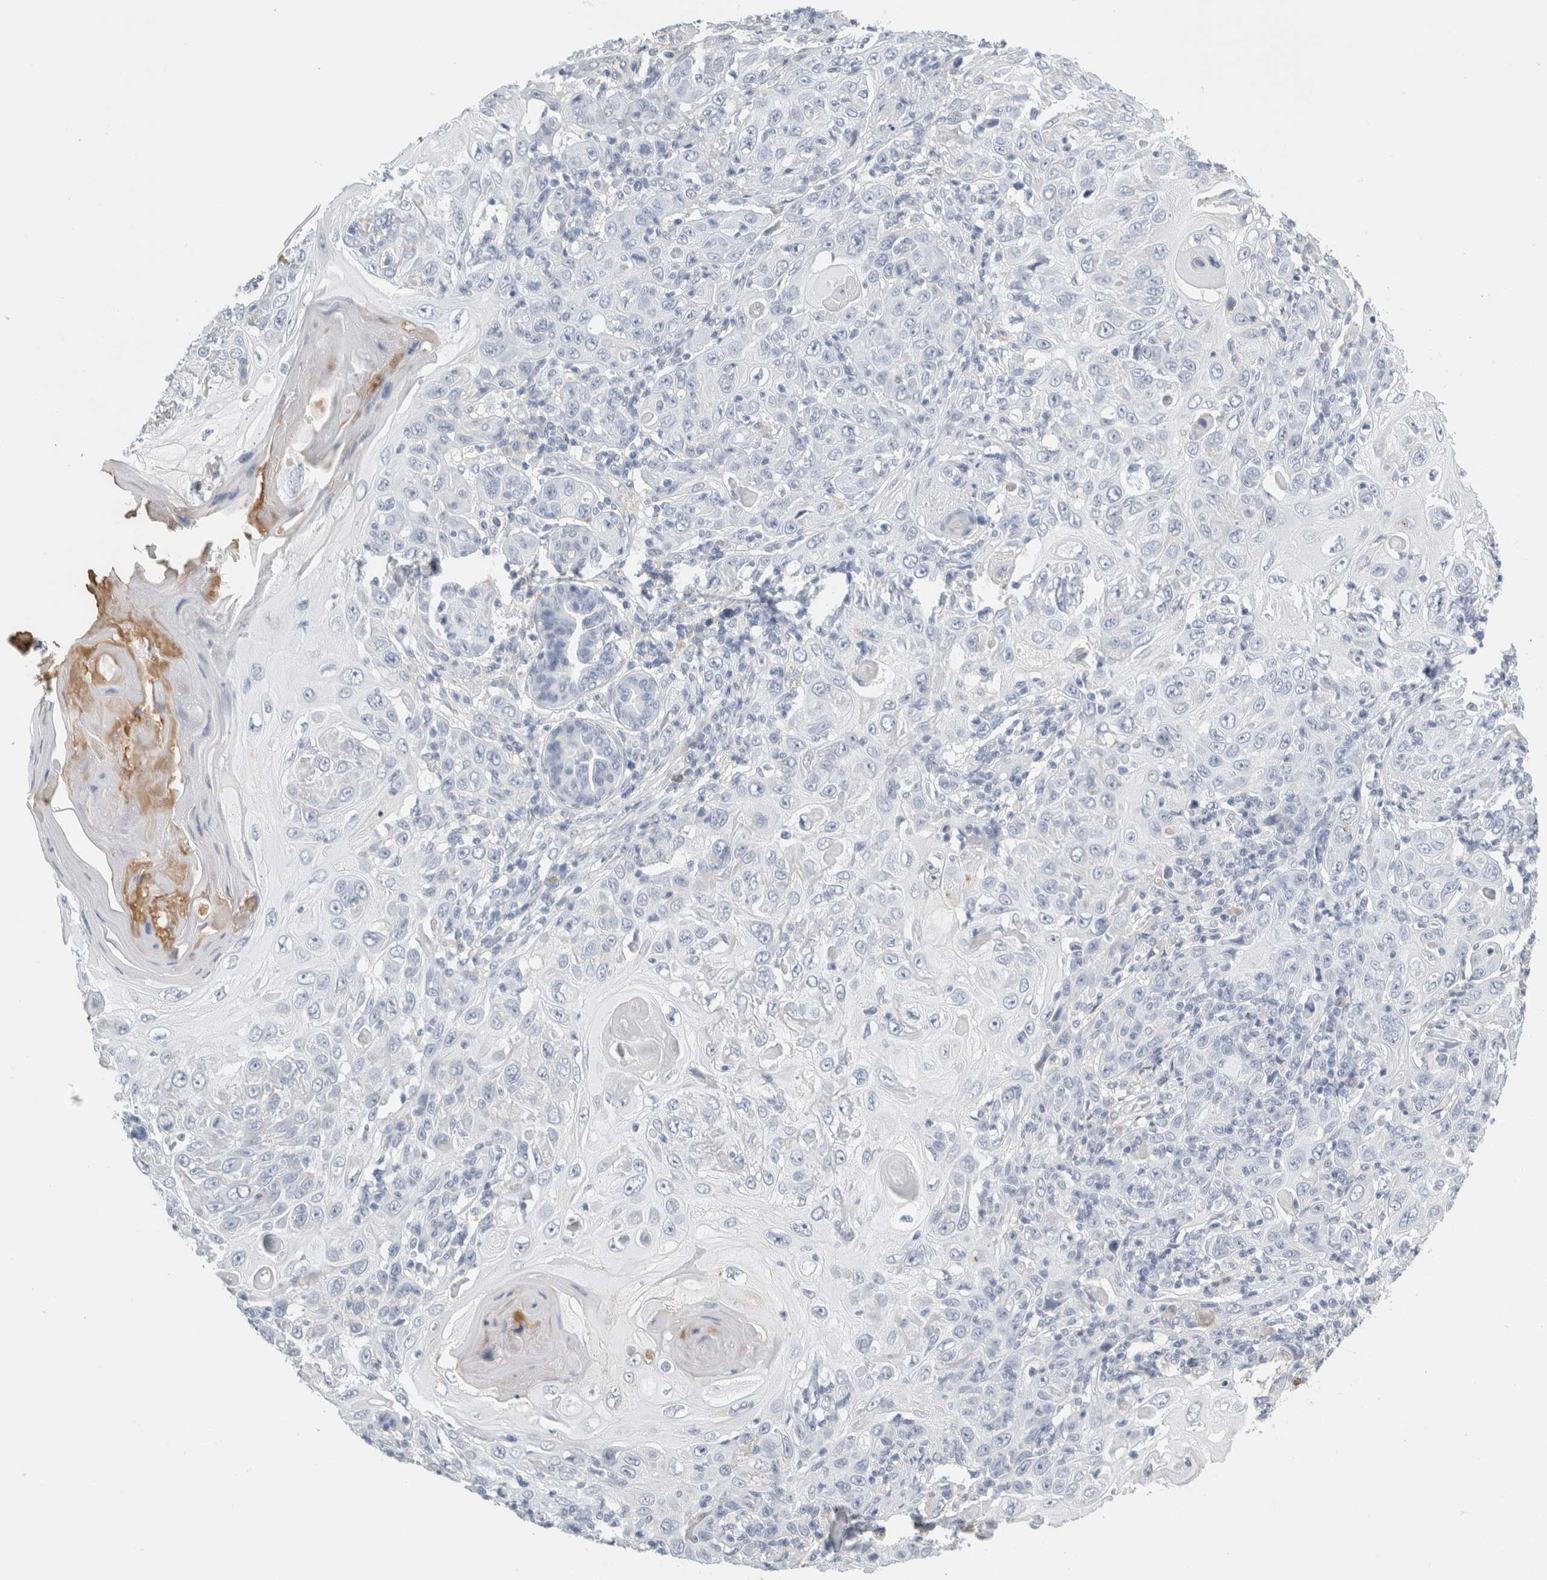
{"staining": {"intensity": "negative", "quantity": "none", "location": "none"}, "tissue": "skin cancer", "cell_type": "Tumor cells", "image_type": "cancer", "snomed": [{"axis": "morphology", "description": "Squamous cell carcinoma, NOS"}, {"axis": "topography", "description": "Skin"}], "caption": "A micrograph of squamous cell carcinoma (skin) stained for a protein exhibits no brown staining in tumor cells.", "gene": "TSPAN8", "patient": {"sex": "female", "age": 88}}